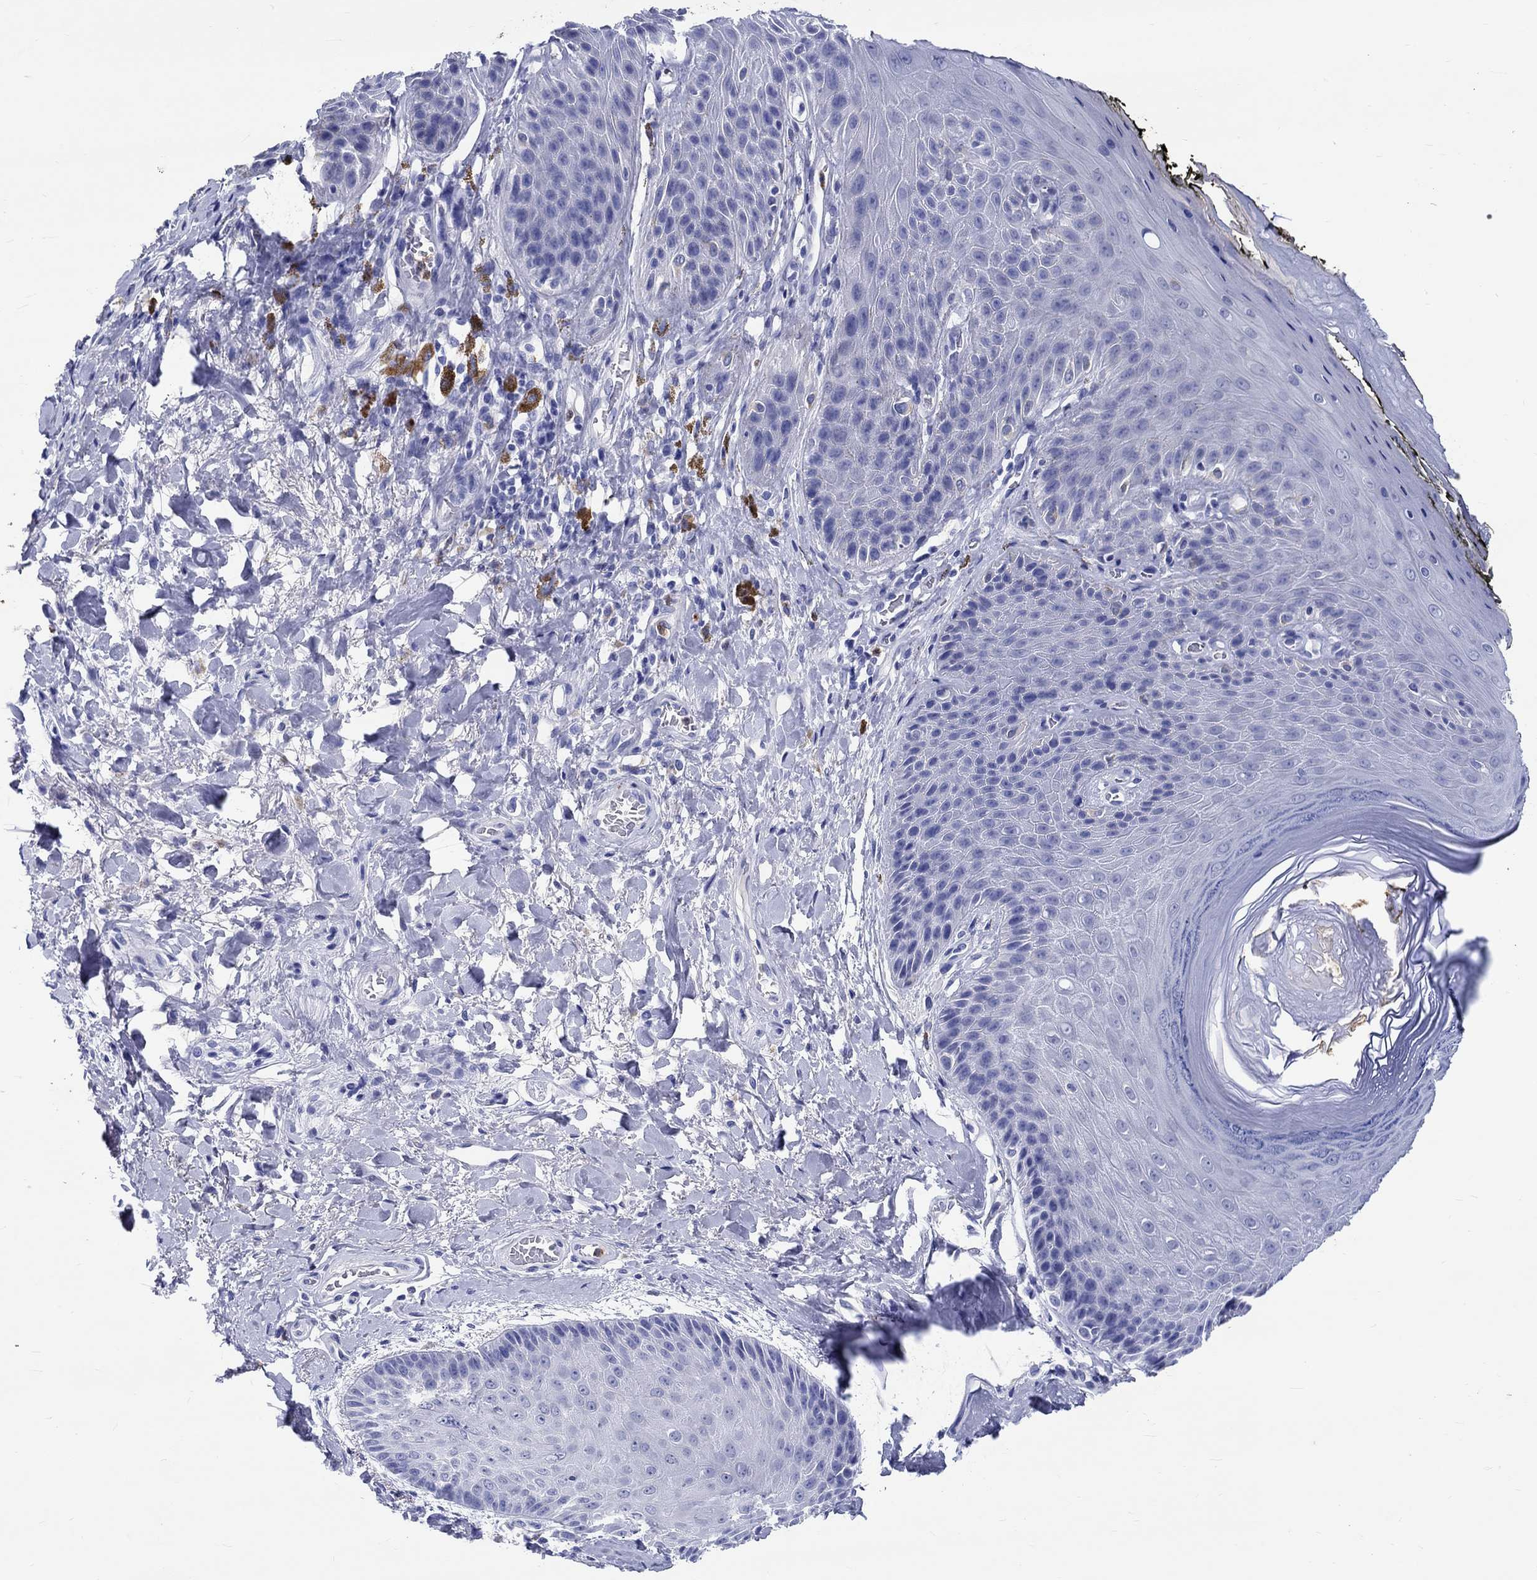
{"staining": {"intensity": "negative", "quantity": "none", "location": "none"}, "tissue": "skin", "cell_type": "Epidermal cells", "image_type": "normal", "snomed": [{"axis": "morphology", "description": "Normal tissue, NOS"}, {"axis": "topography", "description": "Anal"}, {"axis": "topography", "description": "Peripheral nerve tissue"}], "caption": "Immunohistochemical staining of benign skin displays no significant expression in epidermal cells.", "gene": "EPX", "patient": {"sex": "male", "age": 53}}